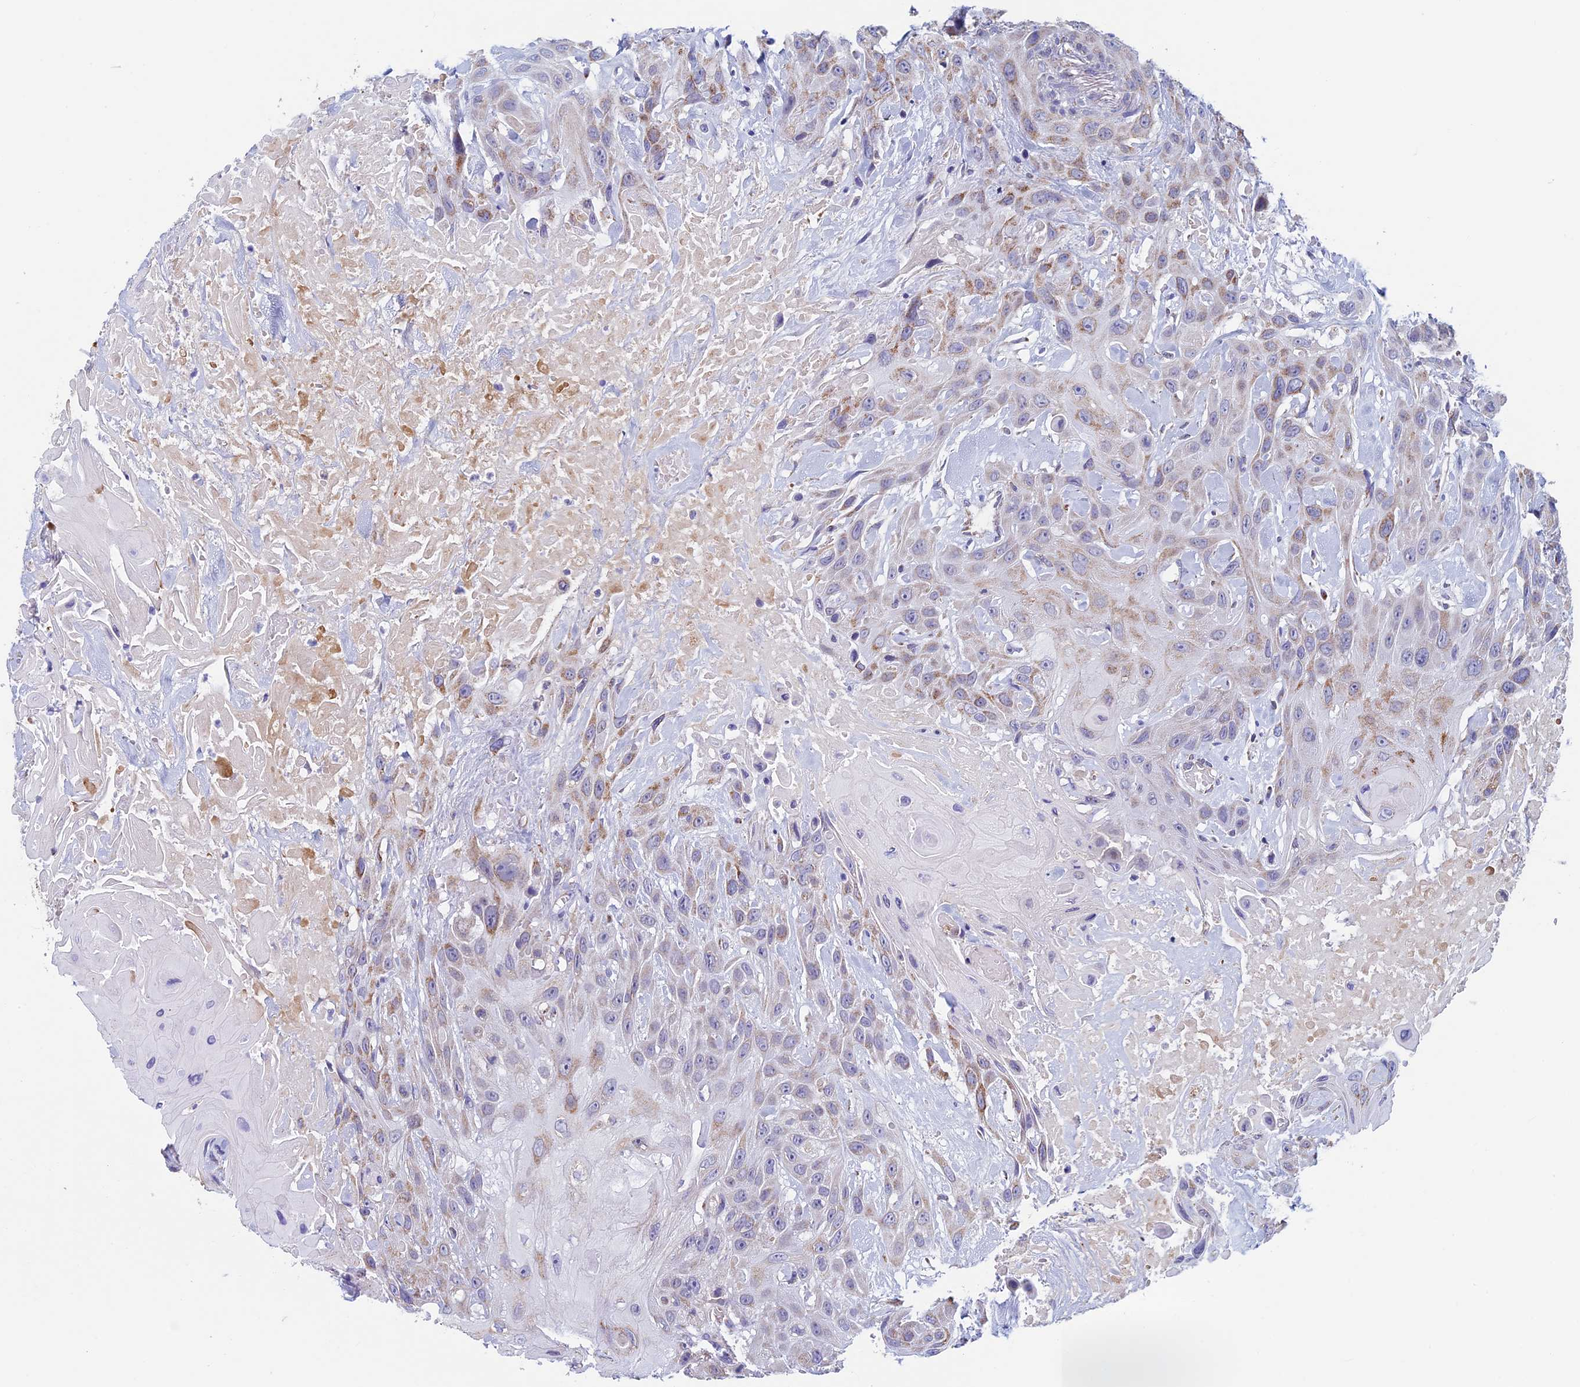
{"staining": {"intensity": "weak", "quantity": "25%-75%", "location": "cytoplasmic/membranous"}, "tissue": "head and neck cancer", "cell_type": "Tumor cells", "image_type": "cancer", "snomed": [{"axis": "morphology", "description": "Squamous cell carcinoma, NOS"}, {"axis": "topography", "description": "Head-Neck"}], "caption": "Weak cytoplasmic/membranous expression is identified in about 25%-75% of tumor cells in head and neck squamous cell carcinoma. (DAB (3,3'-diaminobenzidine) = brown stain, brightfield microscopy at high magnification).", "gene": "MFSD12", "patient": {"sex": "male", "age": 81}}